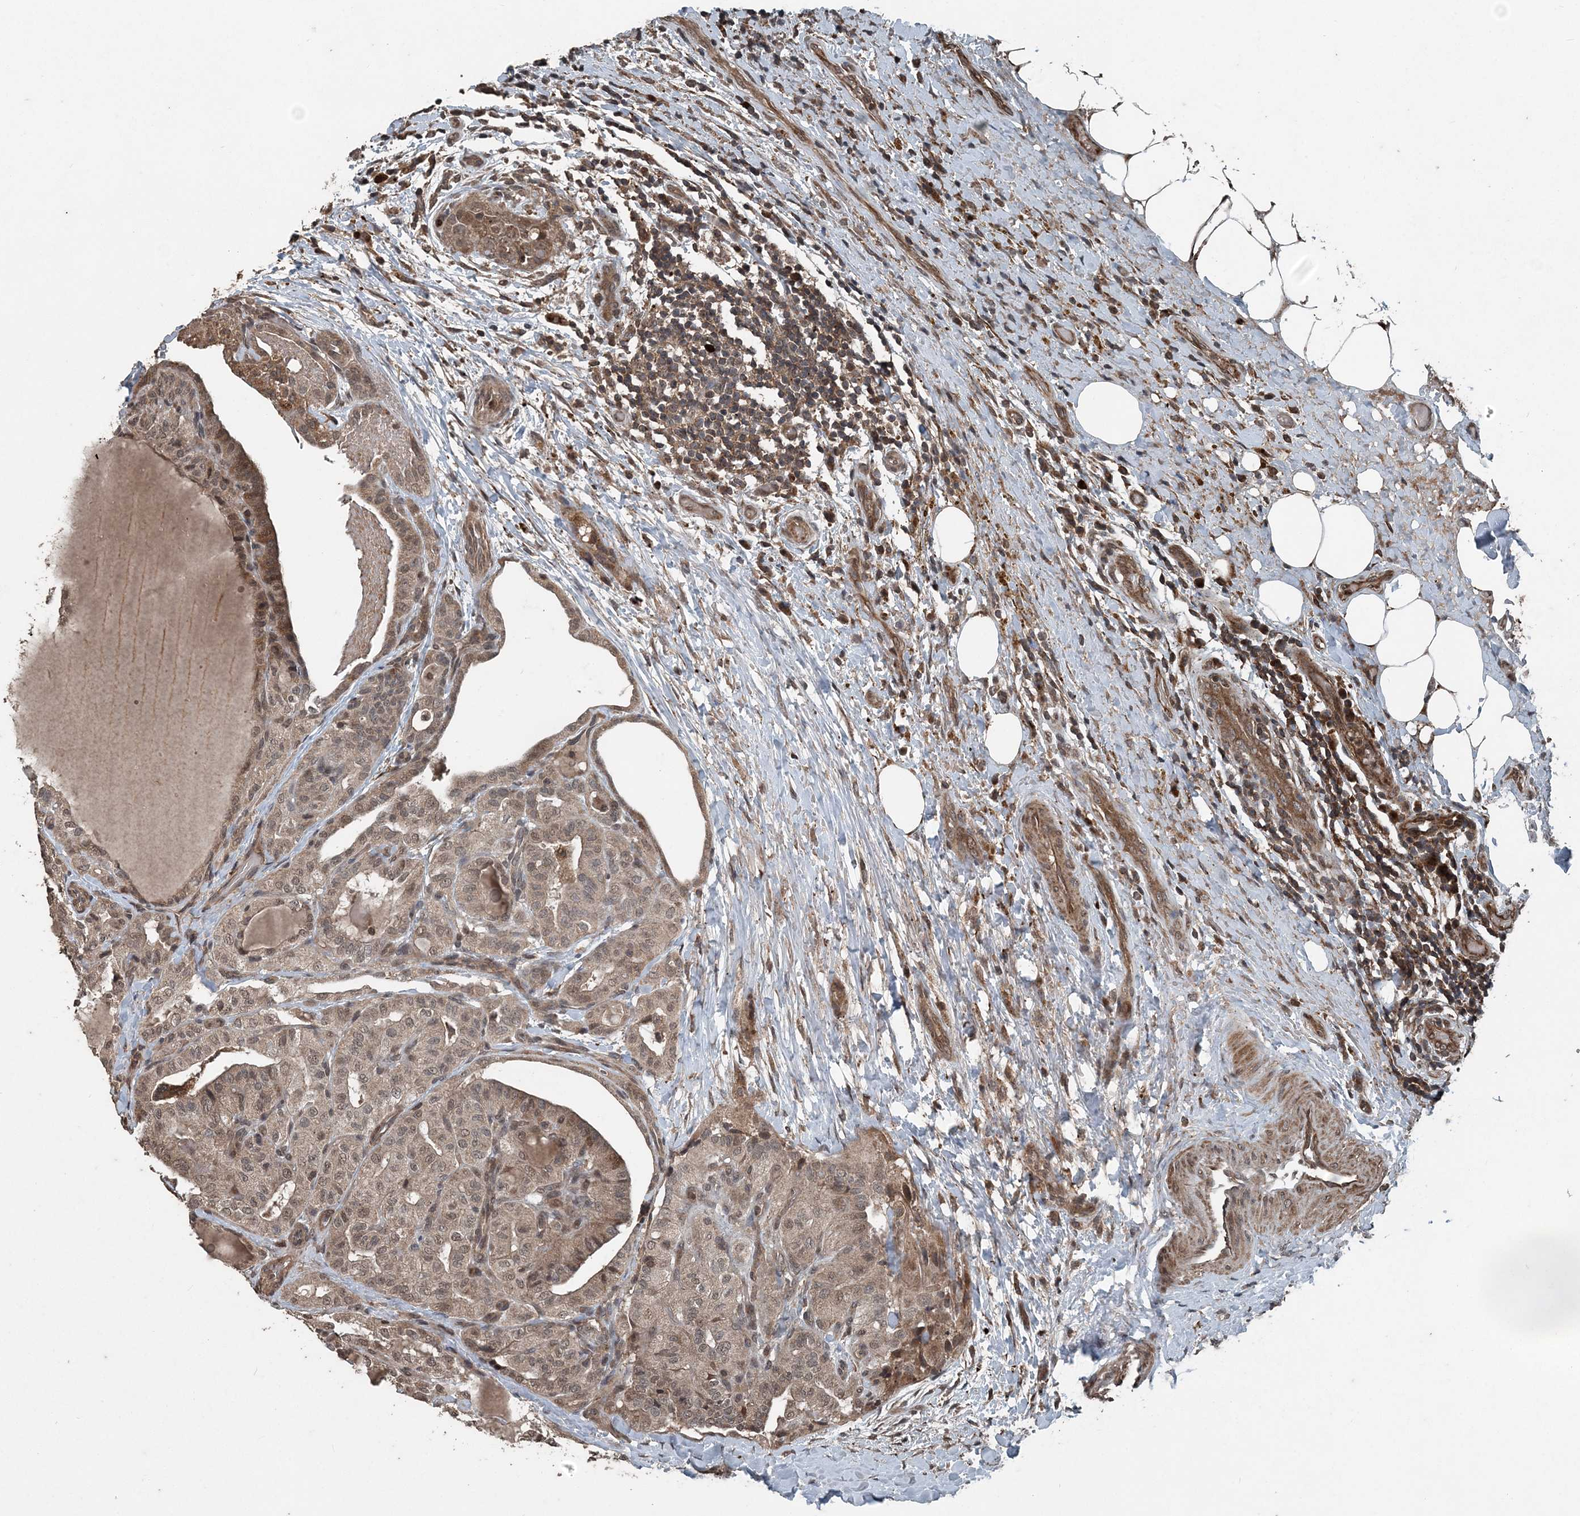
{"staining": {"intensity": "moderate", "quantity": ">75%", "location": "cytoplasmic/membranous,nuclear"}, "tissue": "thyroid cancer", "cell_type": "Tumor cells", "image_type": "cancer", "snomed": [{"axis": "morphology", "description": "Papillary adenocarcinoma, NOS"}, {"axis": "topography", "description": "Thyroid gland"}], "caption": "Thyroid papillary adenocarcinoma stained for a protein displays moderate cytoplasmic/membranous and nuclear positivity in tumor cells. (DAB (3,3'-diaminobenzidine) IHC, brown staining for protein, blue staining for nuclei).", "gene": "CFL1", "patient": {"sex": "male", "age": 77}}